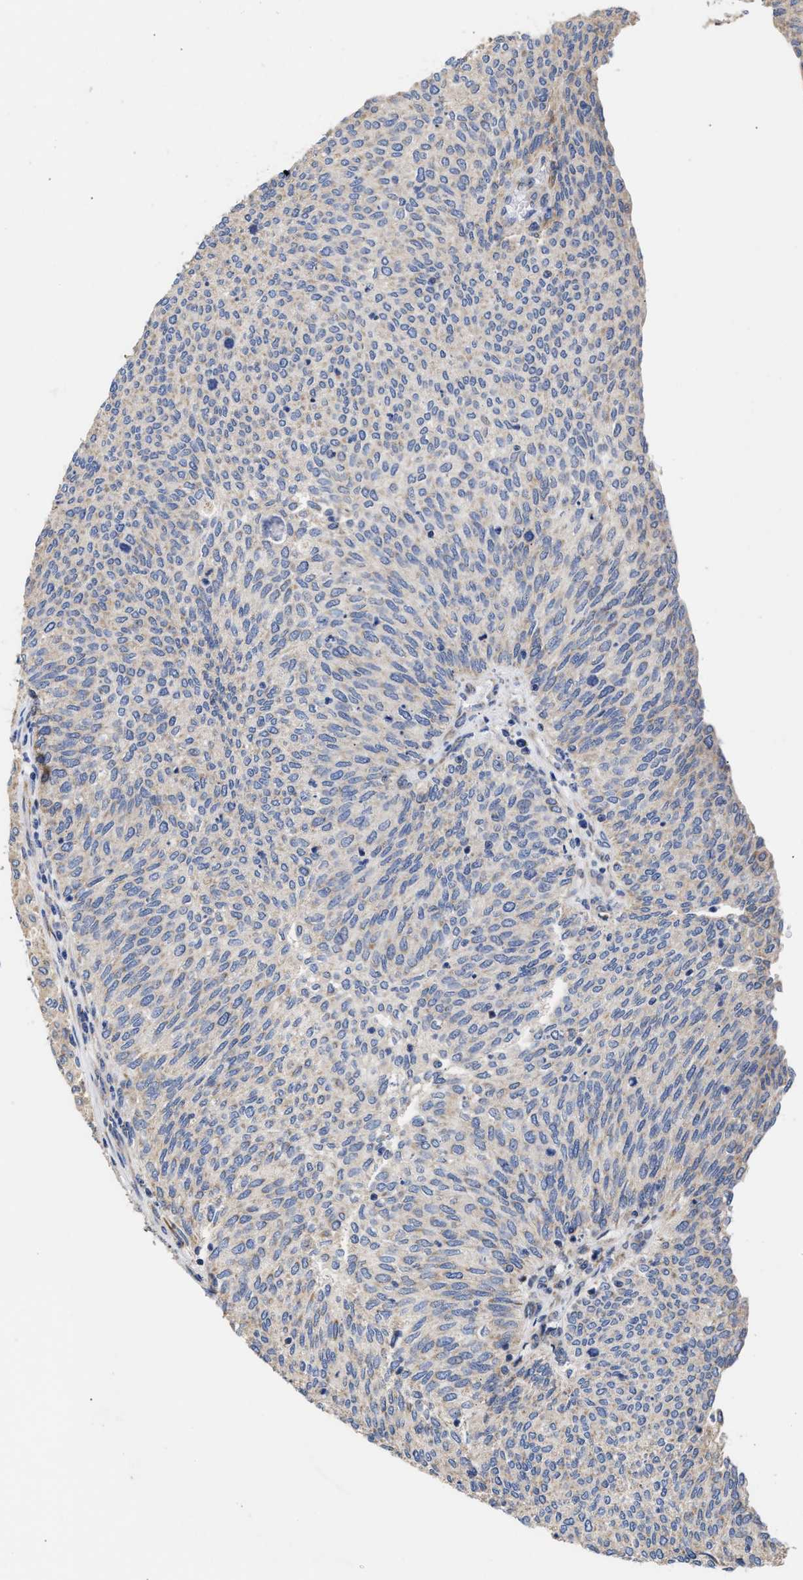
{"staining": {"intensity": "negative", "quantity": "none", "location": "none"}, "tissue": "urothelial cancer", "cell_type": "Tumor cells", "image_type": "cancer", "snomed": [{"axis": "morphology", "description": "Urothelial carcinoma, Low grade"}, {"axis": "topography", "description": "Urinary bladder"}], "caption": "Histopathology image shows no protein staining in tumor cells of urothelial carcinoma (low-grade) tissue.", "gene": "MALSU1", "patient": {"sex": "female", "age": 79}}